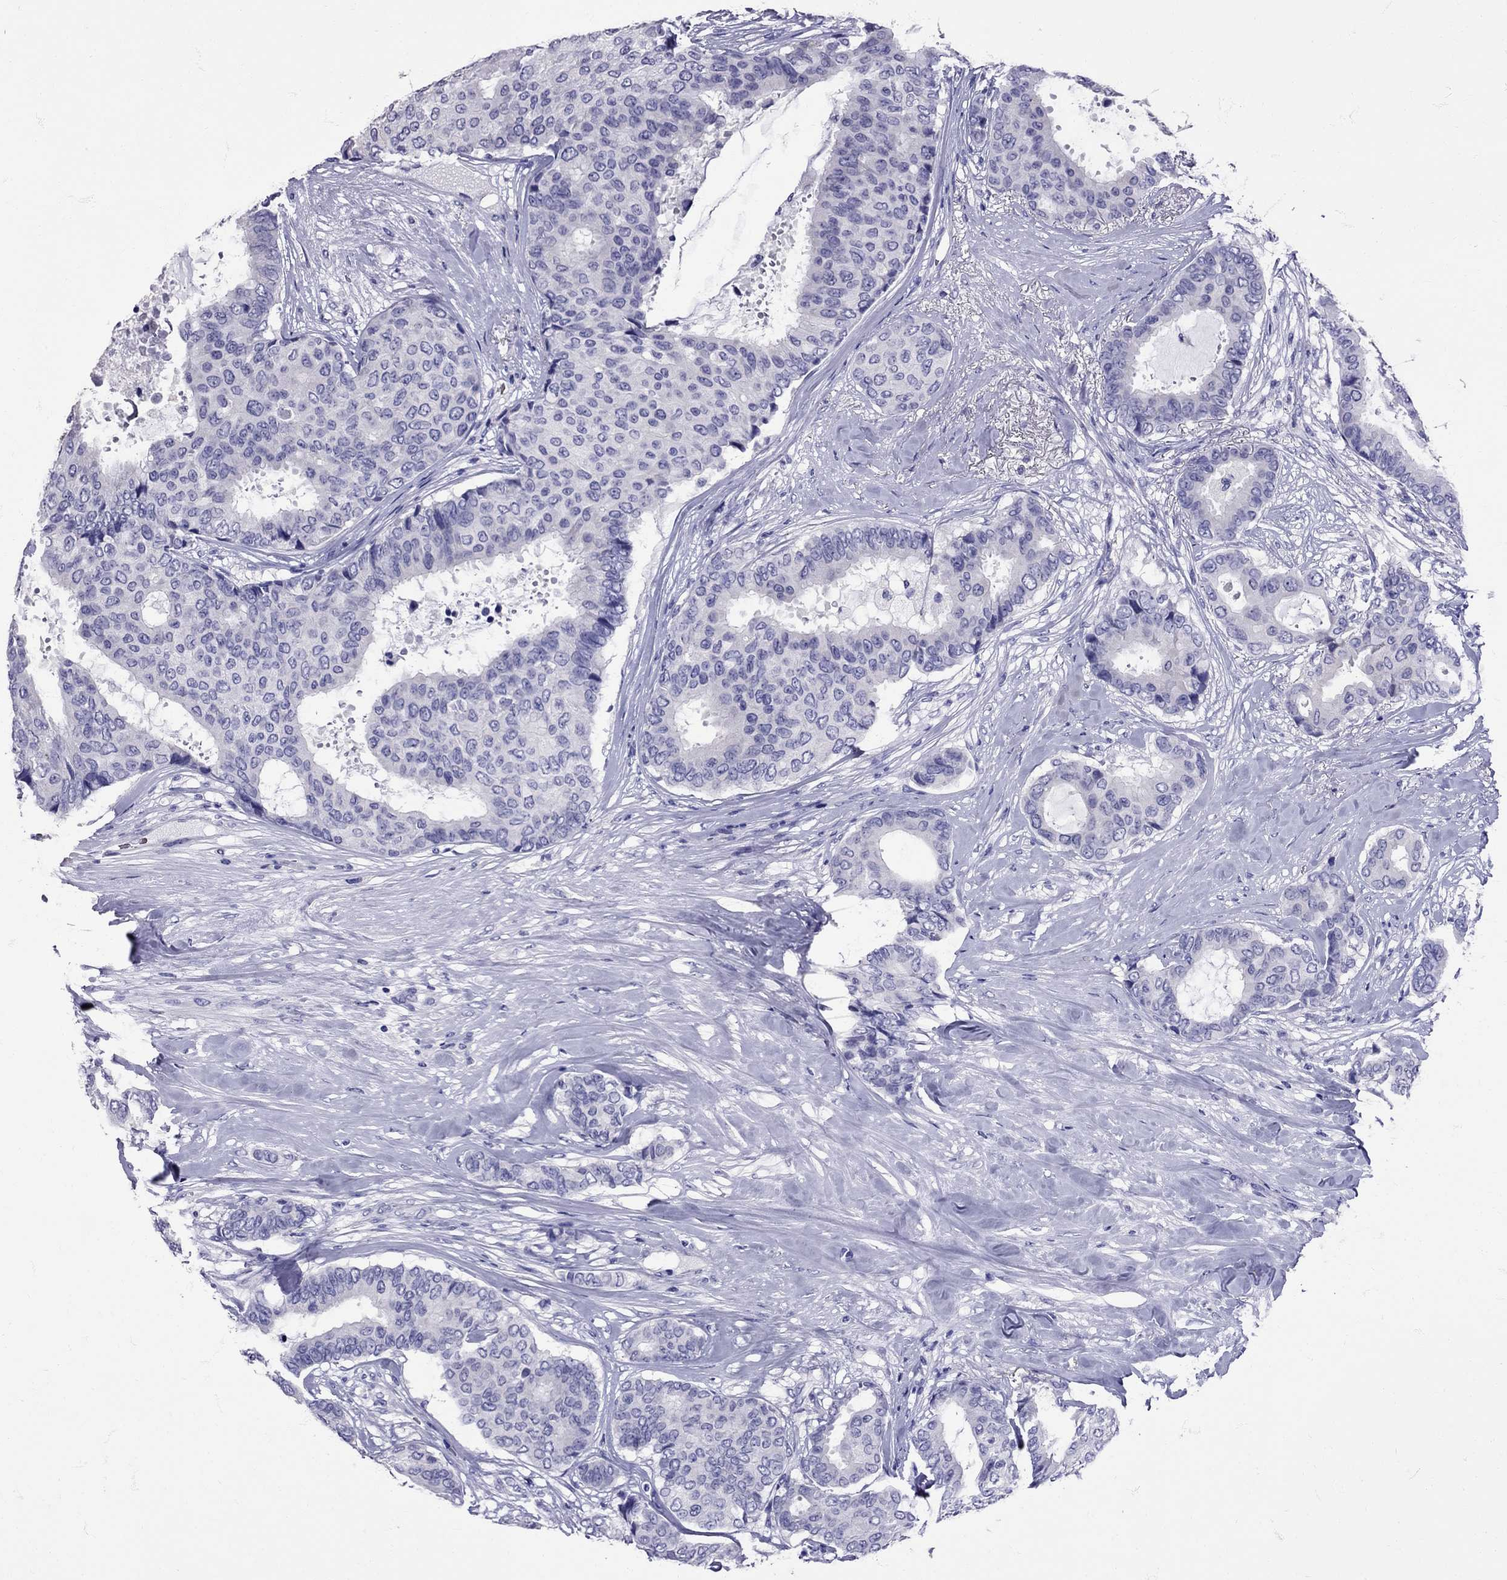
{"staining": {"intensity": "negative", "quantity": "none", "location": "none"}, "tissue": "breast cancer", "cell_type": "Tumor cells", "image_type": "cancer", "snomed": [{"axis": "morphology", "description": "Duct carcinoma"}, {"axis": "topography", "description": "Breast"}], "caption": "This is an immunohistochemistry image of human breast cancer. There is no positivity in tumor cells.", "gene": "TBR1", "patient": {"sex": "female", "age": 75}}